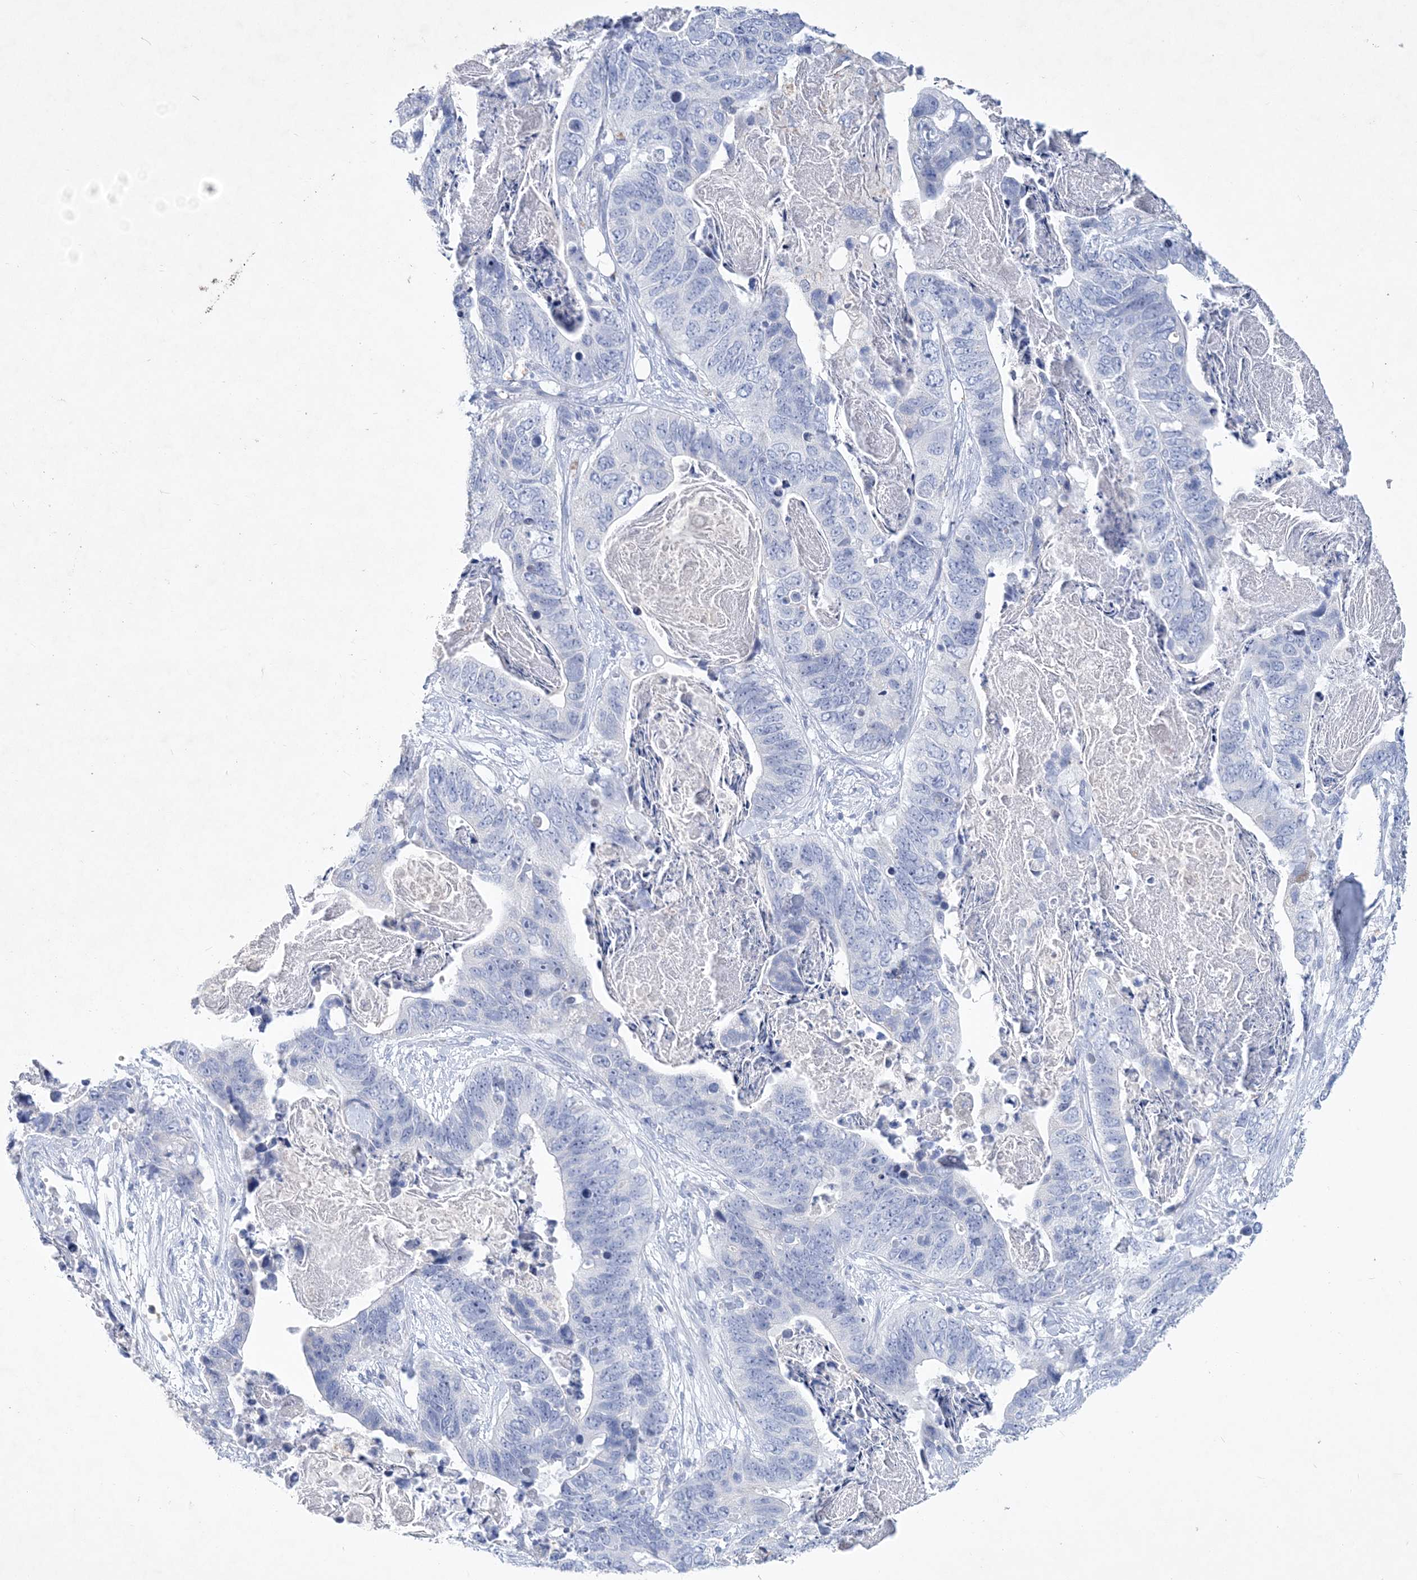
{"staining": {"intensity": "negative", "quantity": "none", "location": "none"}, "tissue": "stomach cancer", "cell_type": "Tumor cells", "image_type": "cancer", "snomed": [{"axis": "morphology", "description": "Adenocarcinoma, NOS"}, {"axis": "topography", "description": "Stomach"}], "caption": "Tumor cells are negative for brown protein staining in stomach cancer (adenocarcinoma).", "gene": "COPS8", "patient": {"sex": "female", "age": 89}}